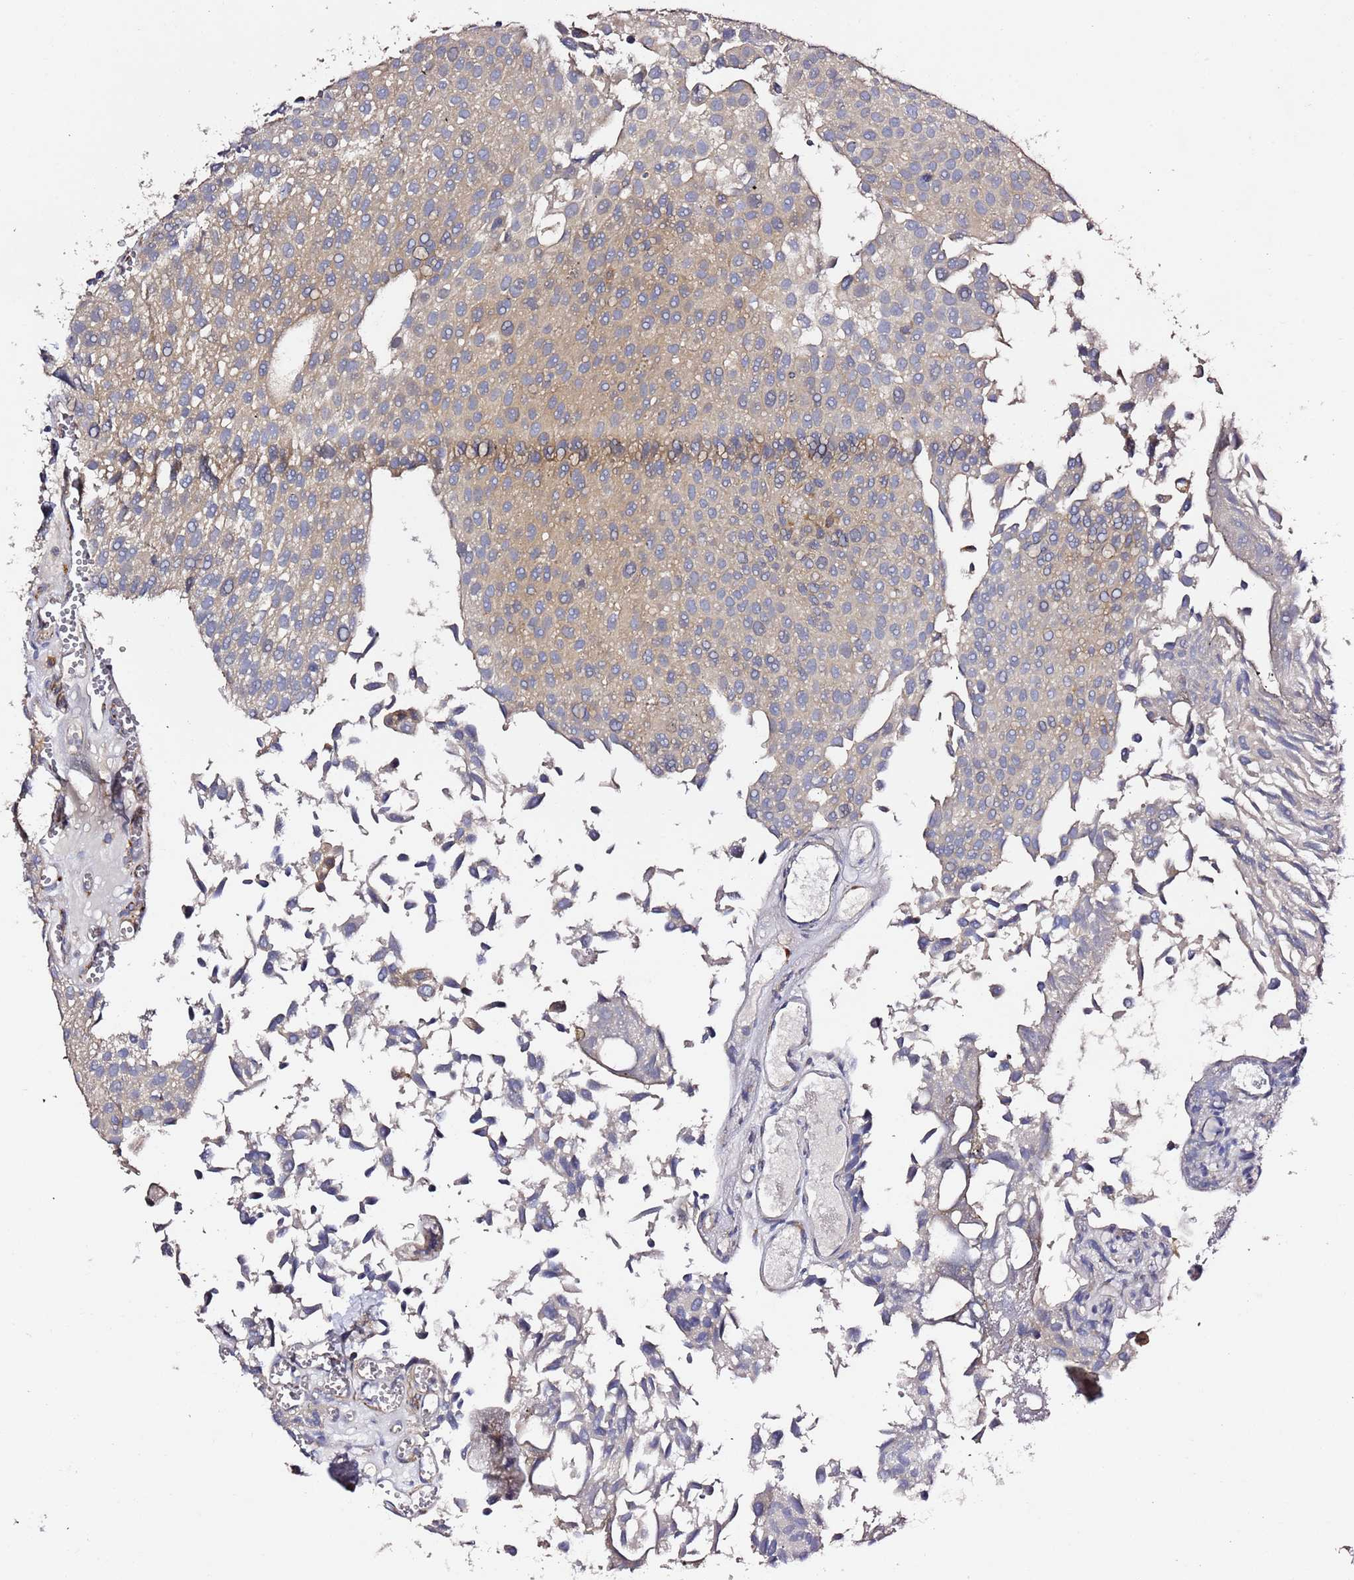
{"staining": {"intensity": "weak", "quantity": "25%-75%", "location": "cytoplasmic/membranous"}, "tissue": "urothelial cancer", "cell_type": "Tumor cells", "image_type": "cancer", "snomed": [{"axis": "morphology", "description": "Urothelial carcinoma, Low grade"}, {"axis": "topography", "description": "Urinary bladder"}], "caption": "Urothelial carcinoma (low-grade) stained with IHC displays weak cytoplasmic/membranous positivity in about 25%-75% of tumor cells.", "gene": "HSD17B7", "patient": {"sex": "male", "age": 88}}